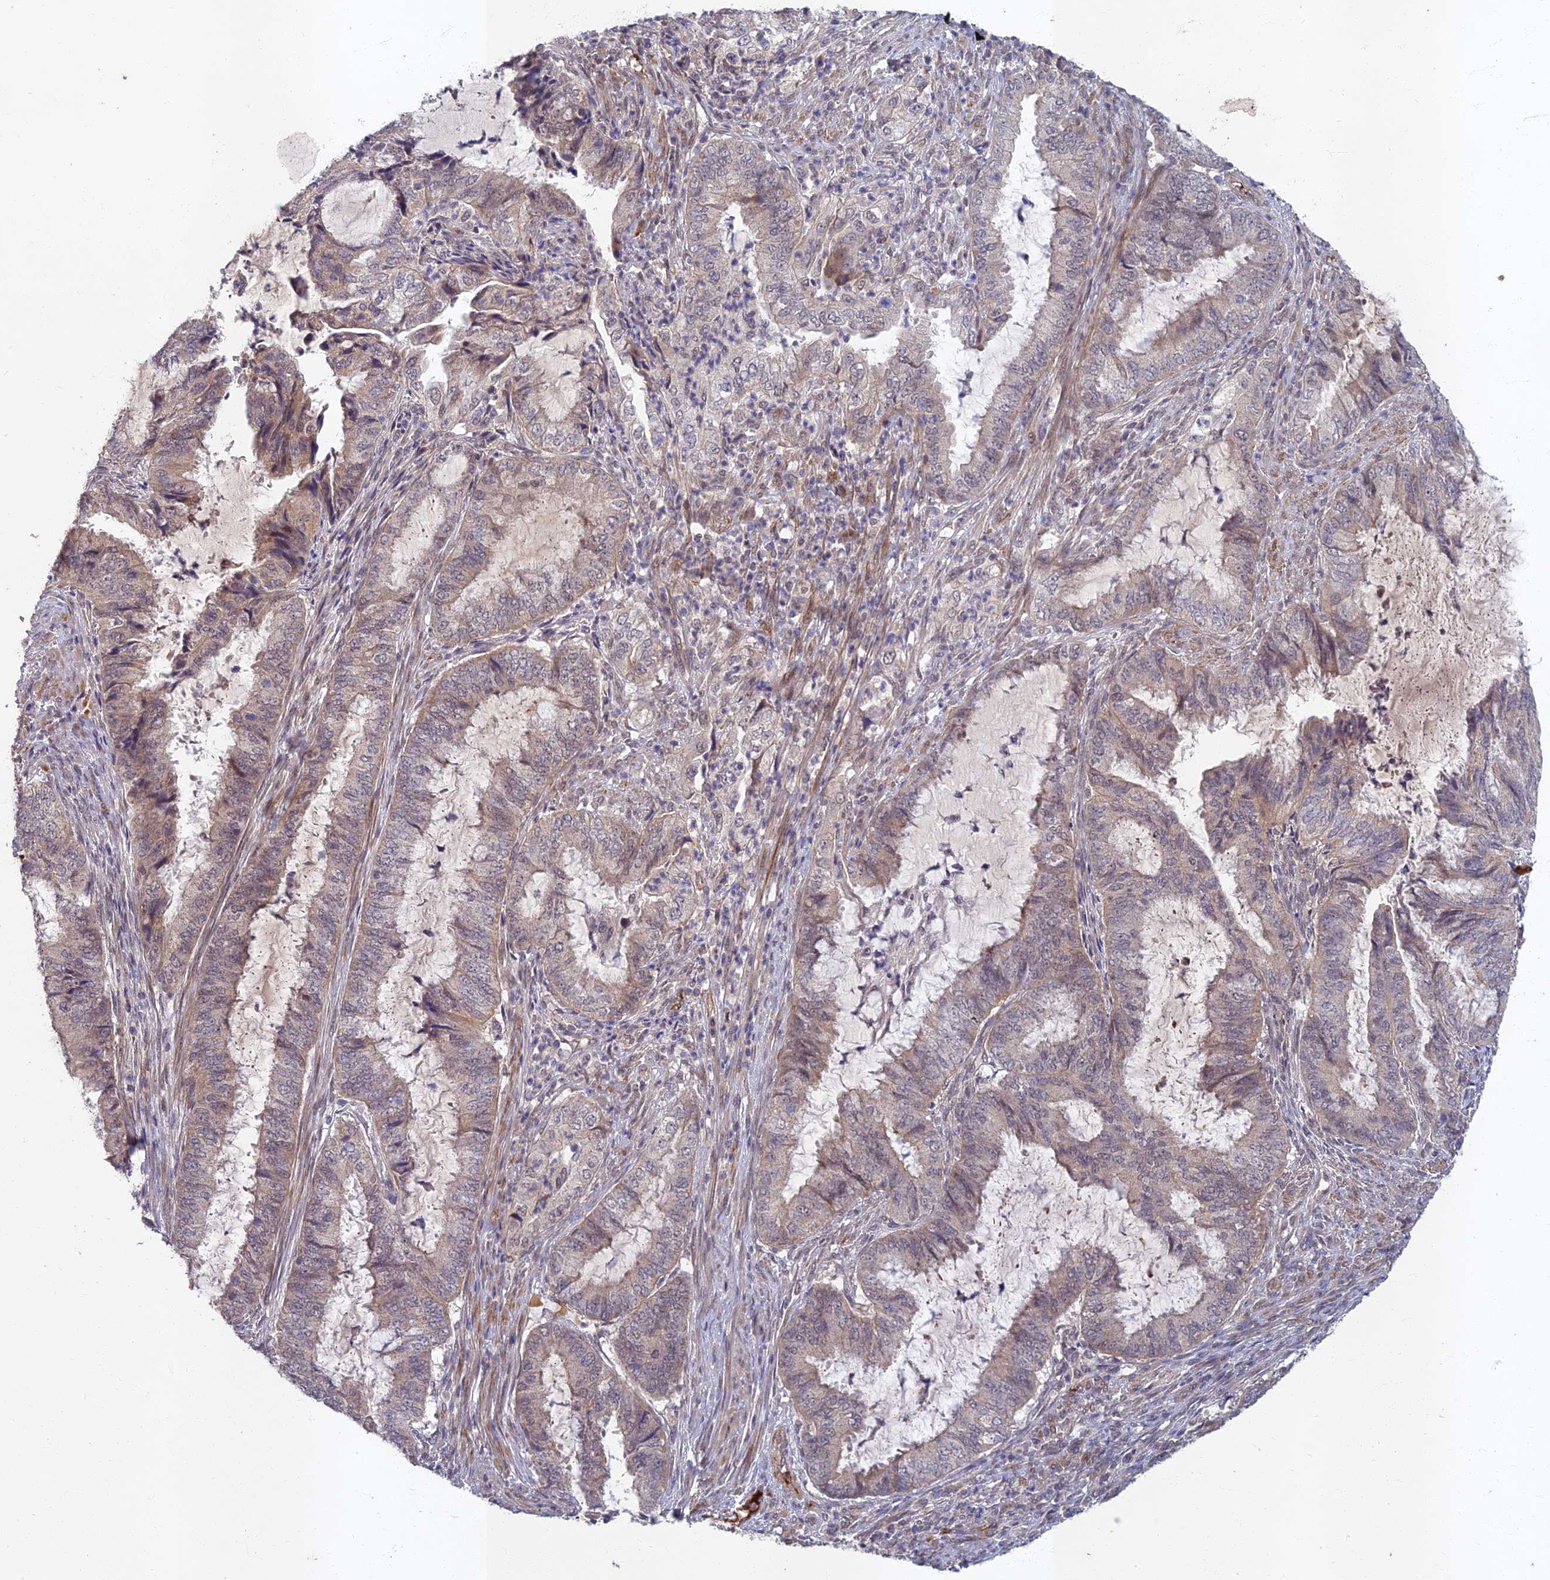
{"staining": {"intensity": "weak", "quantity": "25%-75%", "location": "cytoplasmic/membranous"}, "tissue": "endometrial cancer", "cell_type": "Tumor cells", "image_type": "cancer", "snomed": [{"axis": "morphology", "description": "Adenocarcinoma, NOS"}, {"axis": "topography", "description": "Endometrium"}], "caption": "Weak cytoplasmic/membranous positivity is appreciated in approximately 25%-75% of tumor cells in endometrial adenocarcinoma.", "gene": "EARS2", "patient": {"sex": "female", "age": 51}}